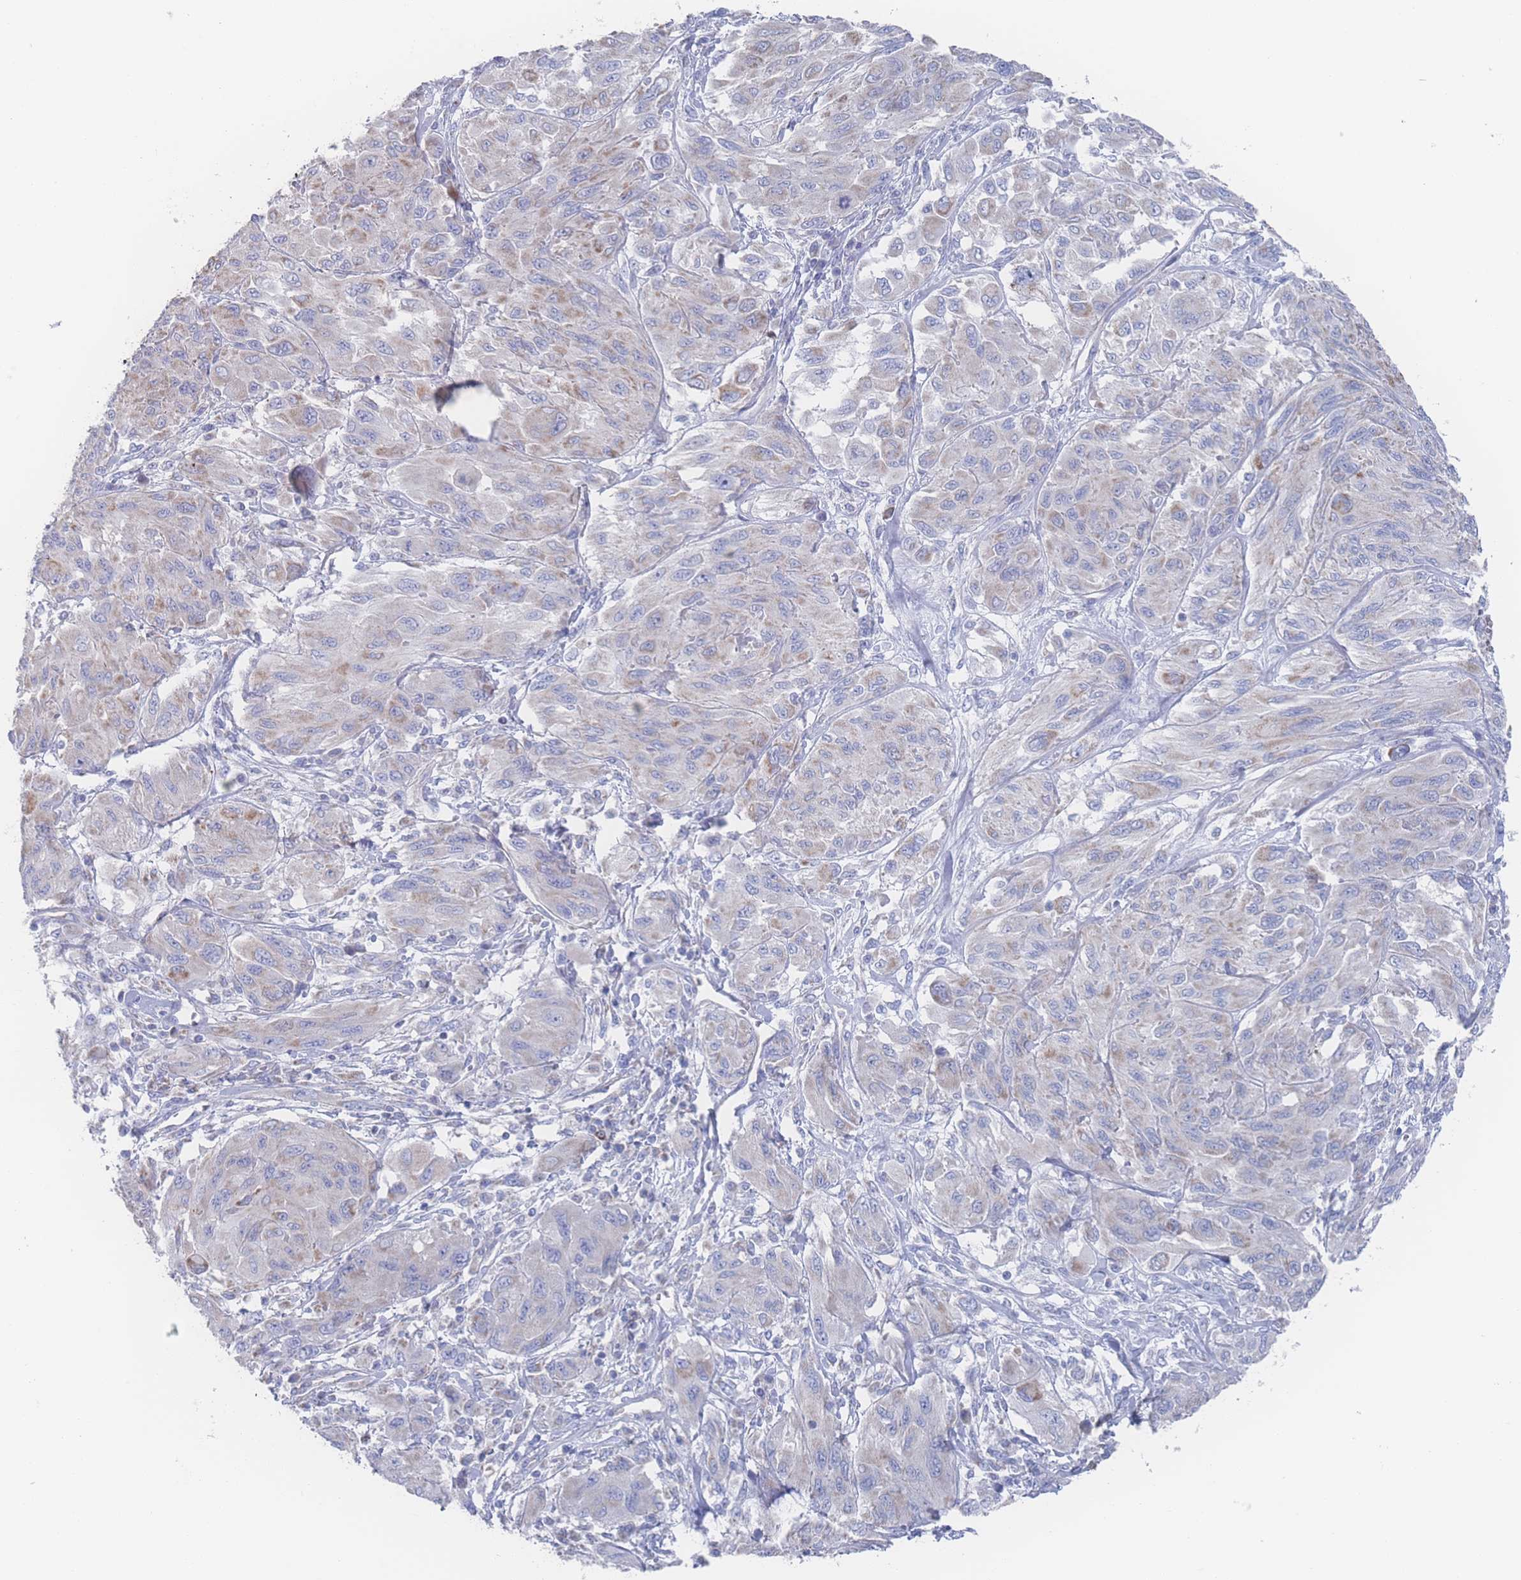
{"staining": {"intensity": "negative", "quantity": "none", "location": "none"}, "tissue": "melanoma", "cell_type": "Tumor cells", "image_type": "cancer", "snomed": [{"axis": "morphology", "description": "Malignant melanoma, NOS"}, {"axis": "topography", "description": "Skin"}], "caption": "An image of malignant melanoma stained for a protein demonstrates no brown staining in tumor cells. (Brightfield microscopy of DAB immunohistochemistry (IHC) at high magnification).", "gene": "SNPH", "patient": {"sex": "female", "age": 91}}